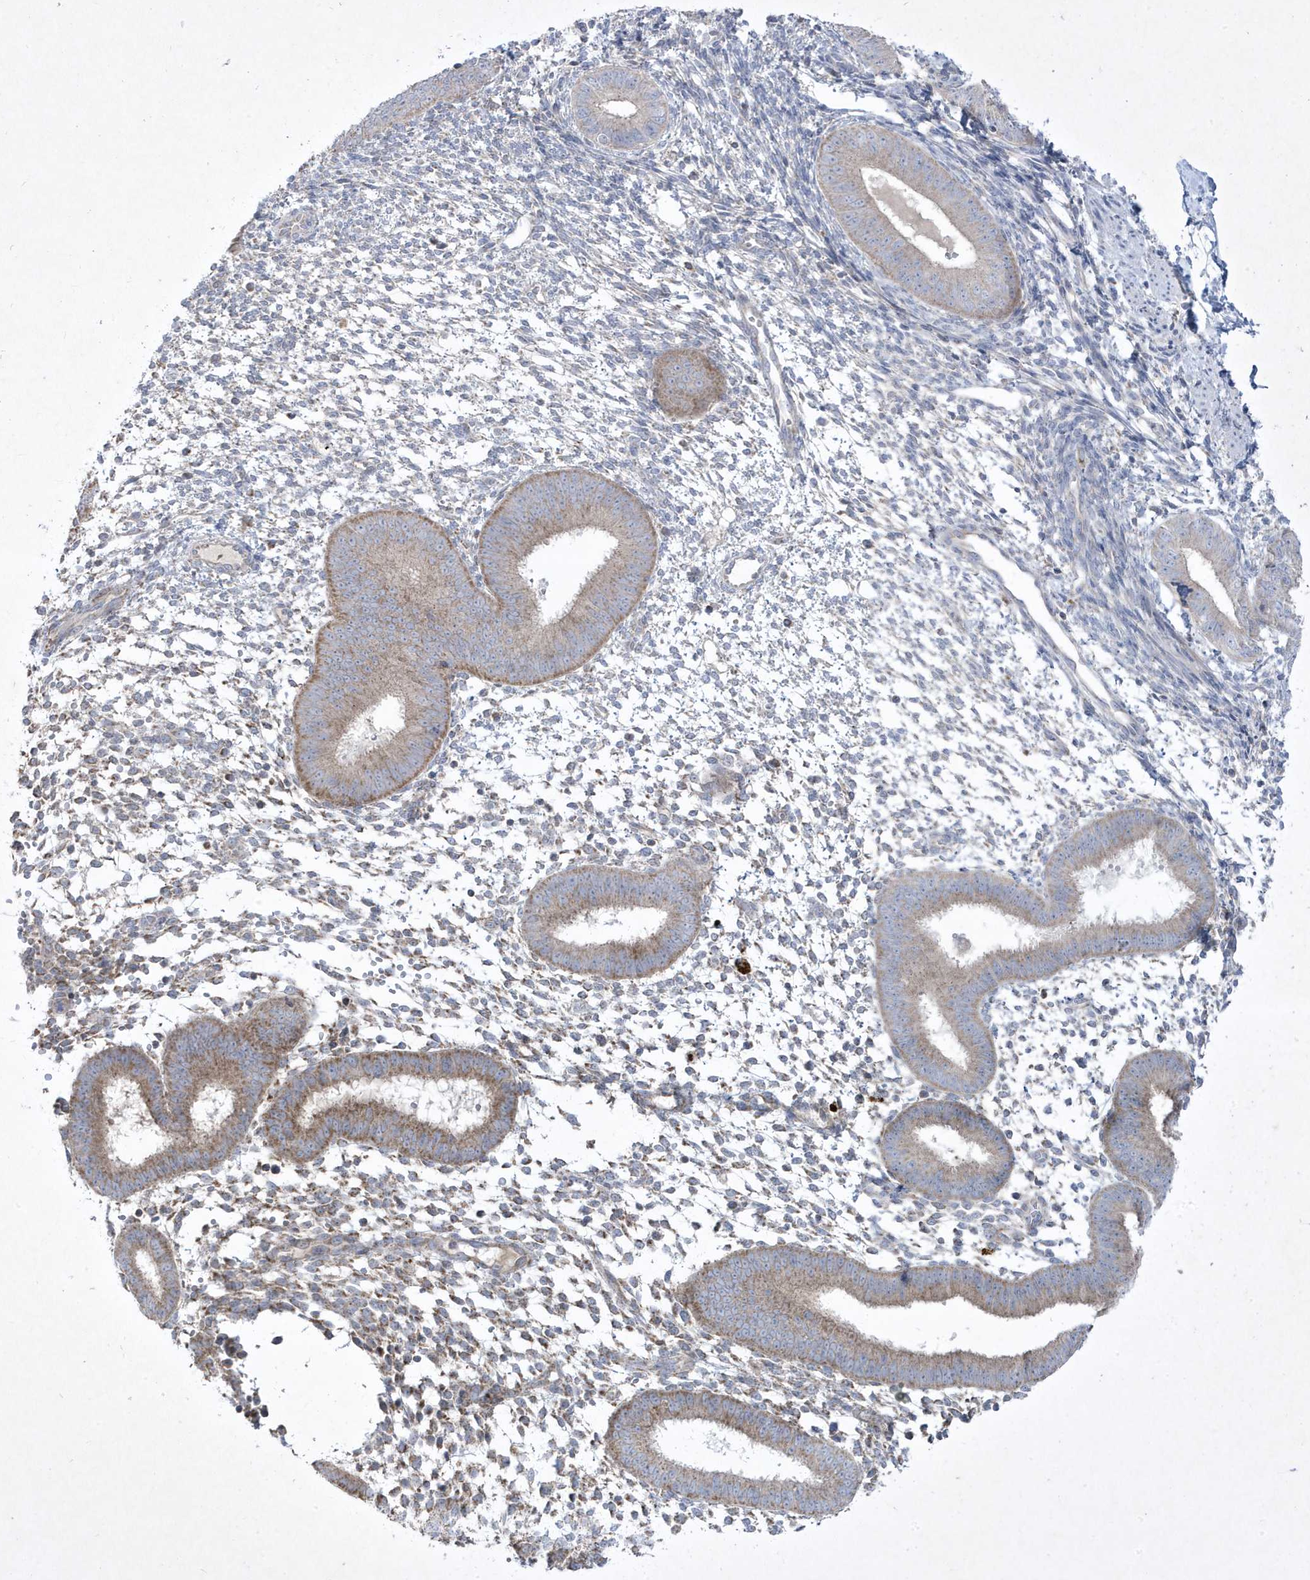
{"staining": {"intensity": "moderate", "quantity": "<25%", "location": "cytoplasmic/membranous"}, "tissue": "endometrium", "cell_type": "Cells in endometrial stroma", "image_type": "normal", "snomed": [{"axis": "morphology", "description": "Normal tissue, NOS"}, {"axis": "topography", "description": "Uterus"}, {"axis": "topography", "description": "Endometrium"}], "caption": "Protein staining of benign endometrium exhibits moderate cytoplasmic/membranous staining in about <25% of cells in endometrial stroma.", "gene": "ADAMTSL3", "patient": {"sex": "female", "age": 48}}